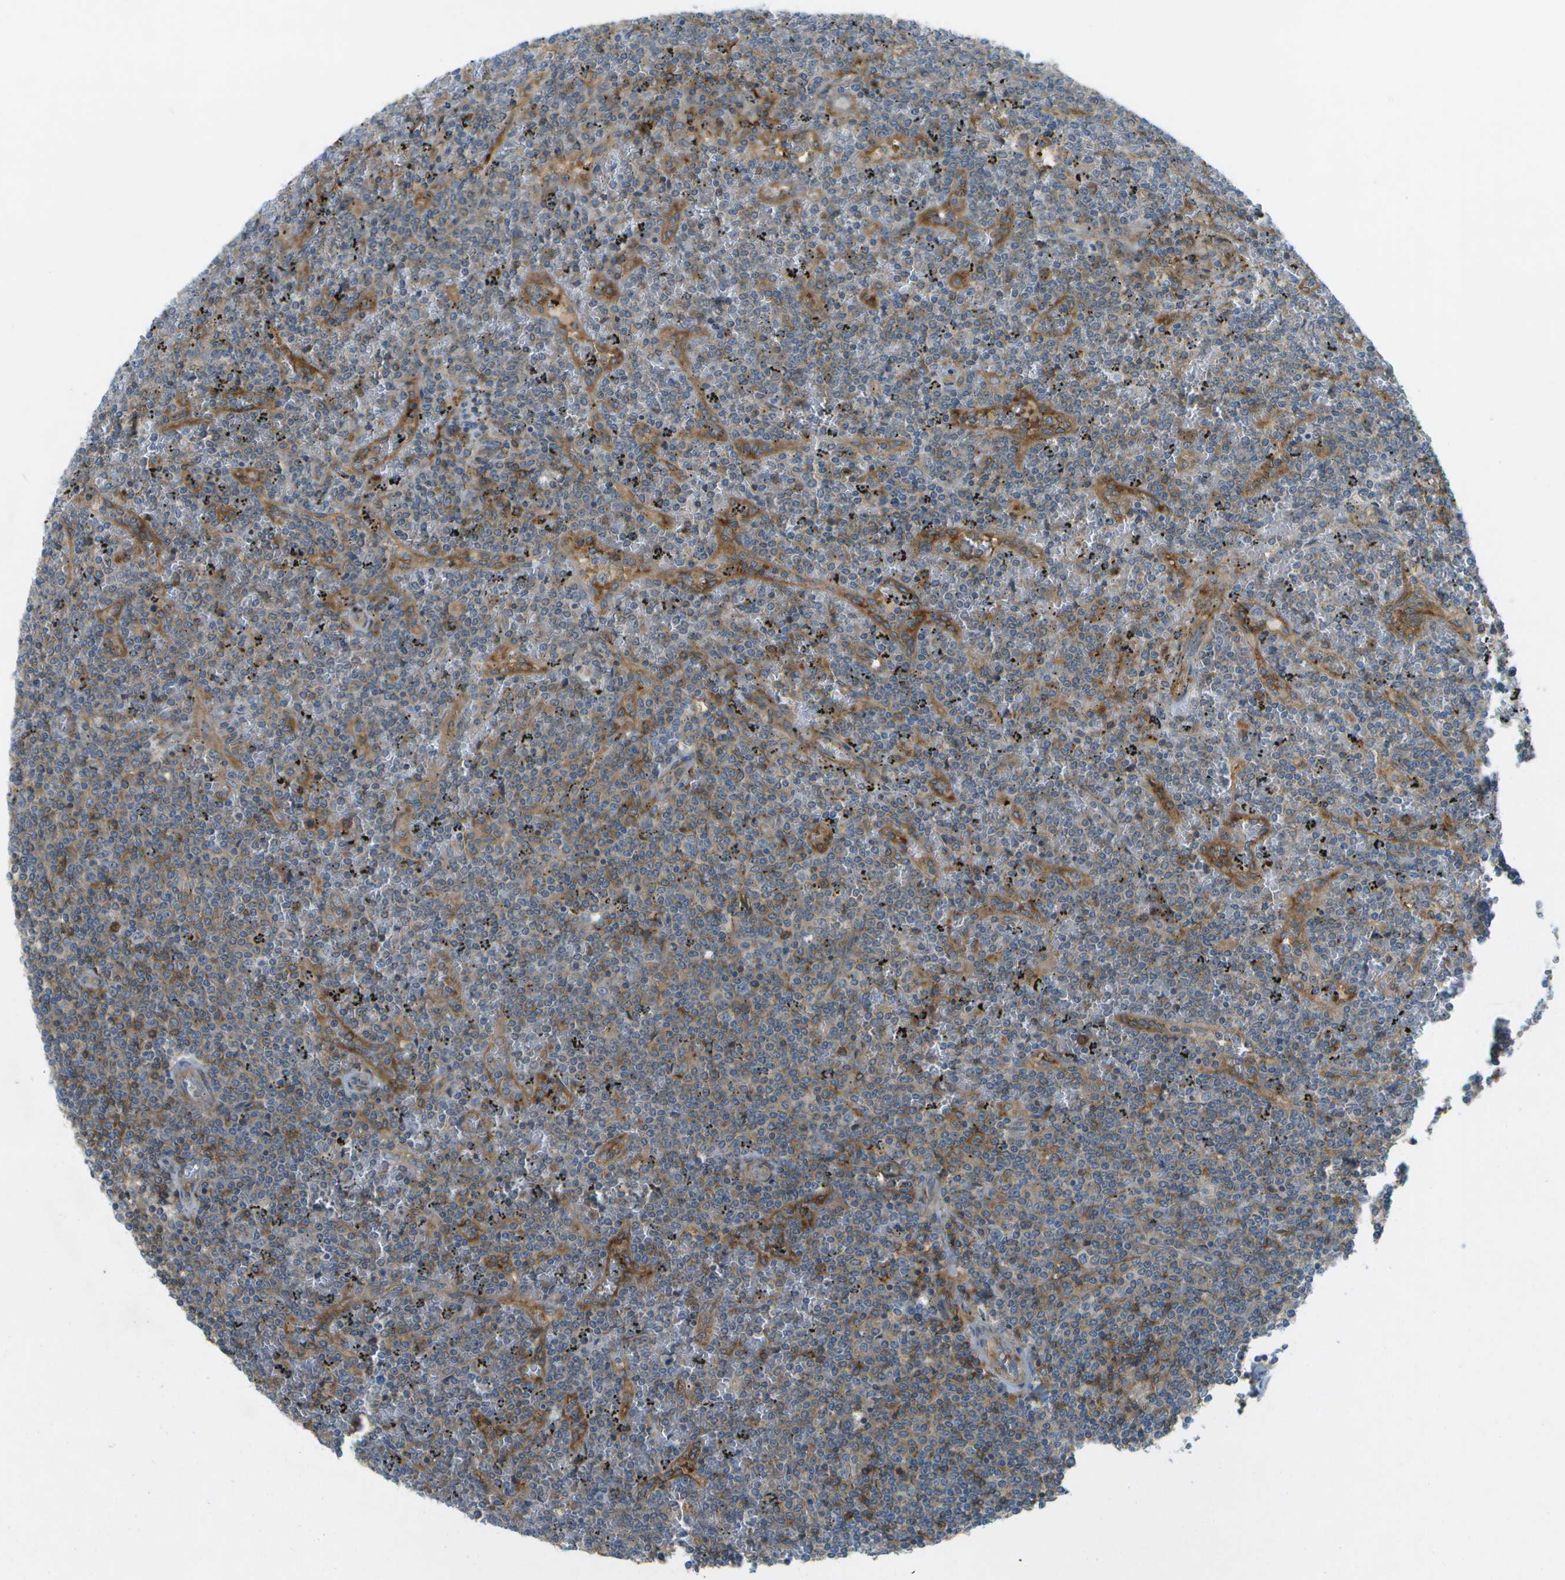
{"staining": {"intensity": "moderate", "quantity": "<25%", "location": "cytoplasmic/membranous"}, "tissue": "lymphoma", "cell_type": "Tumor cells", "image_type": "cancer", "snomed": [{"axis": "morphology", "description": "Malignant lymphoma, non-Hodgkin's type, Low grade"}, {"axis": "topography", "description": "Spleen"}], "caption": "DAB (3,3'-diaminobenzidine) immunohistochemical staining of human low-grade malignant lymphoma, non-Hodgkin's type reveals moderate cytoplasmic/membranous protein expression in about <25% of tumor cells.", "gene": "WNK2", "patient": {"sex": "female", "age": 19}}